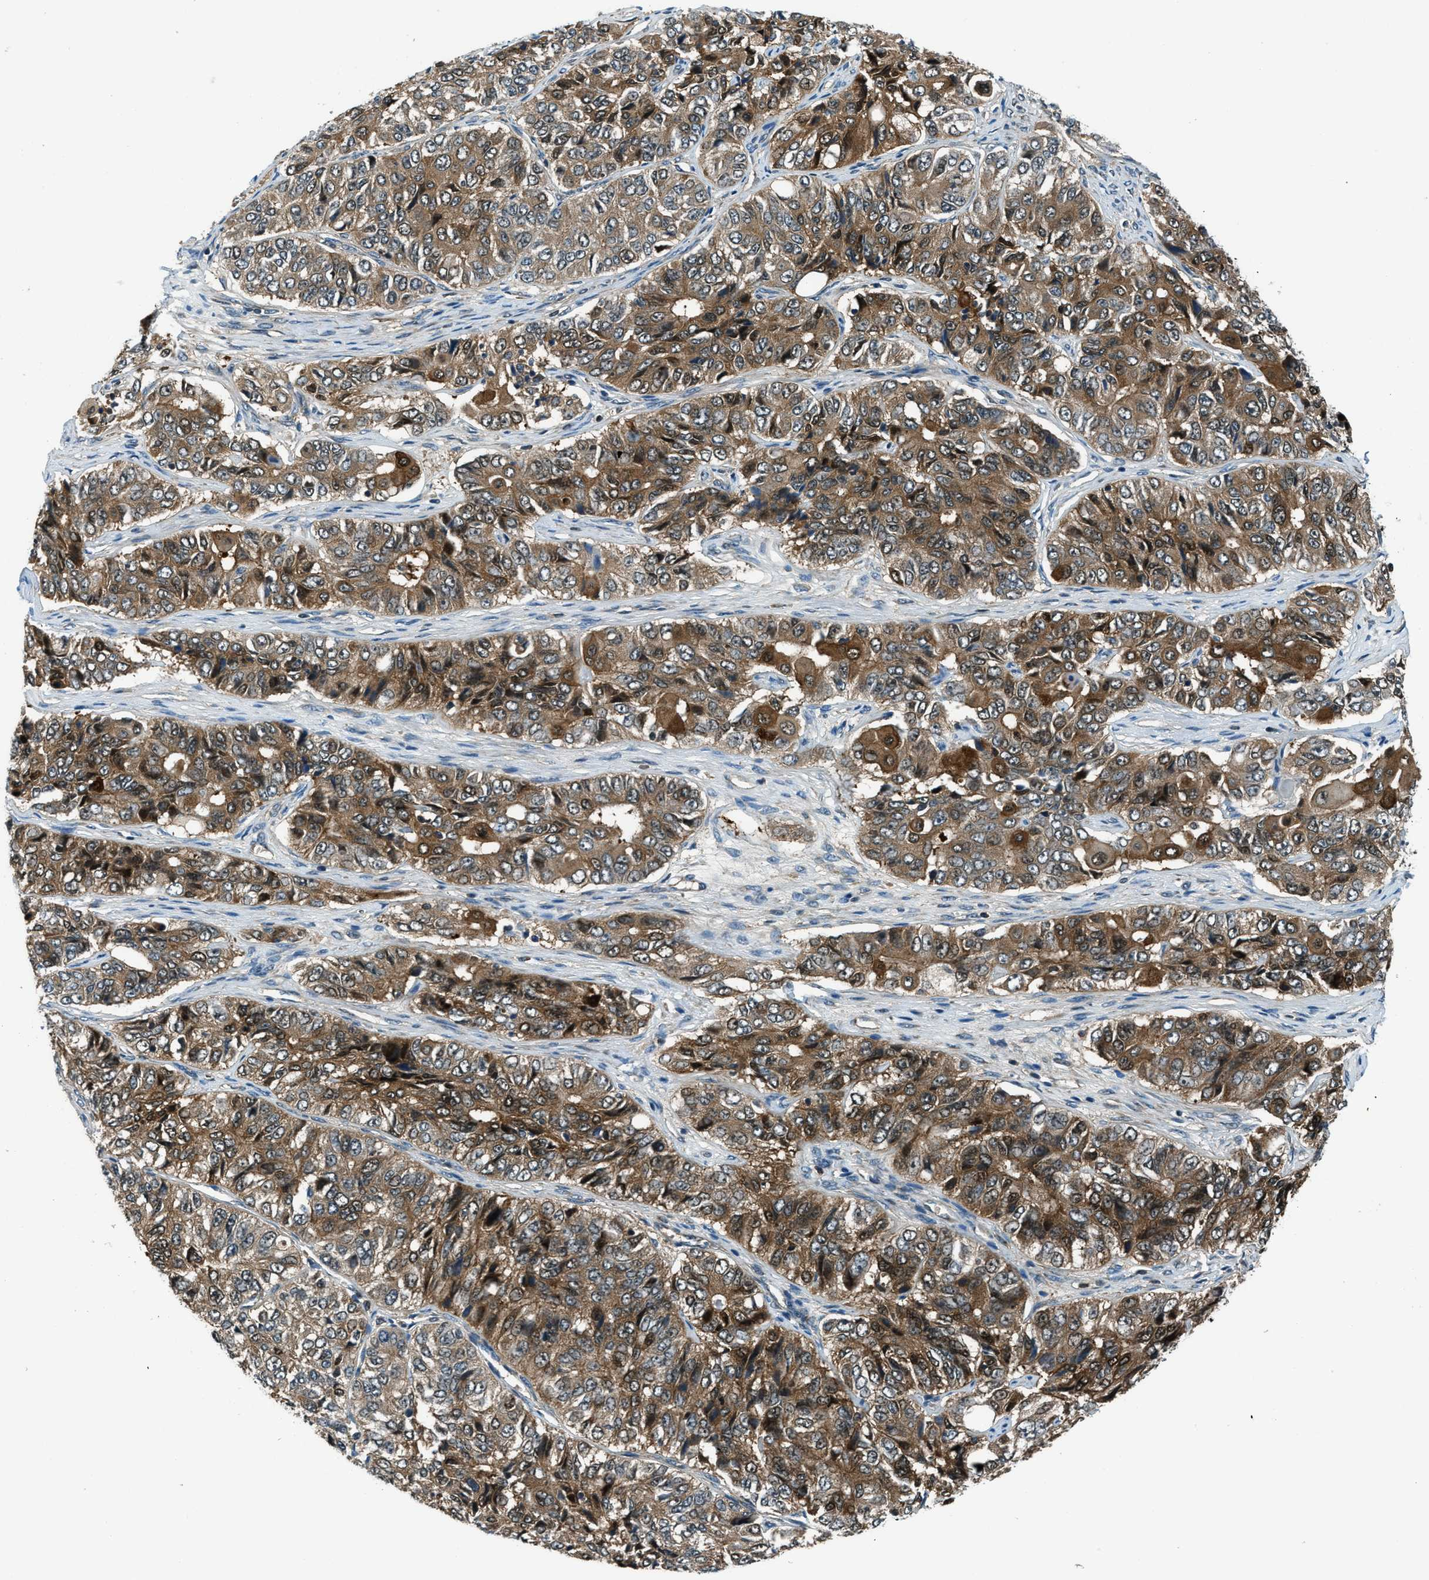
{"staining": {"intensity": "moderate", "quantity": ">75%", "location": "cytoplasmic/membranous"}, "tissue": "ovarian cancer", "cell_type": "Tumor cells", "image_type": "cancer", "snomed": [{"axis": "morphology", "description": "Carcinoma, endometroid"}, {"axis": "topography", "description": "Ovary"}], "caption": "Immunohistochemistry (IHC) histopathology image of neoplastic tissue: endometroid carcinoma (ovarian) stained using immunohistochemistry (IHC) shows medium levels of moderate protein expression localized specifically in the cytoplasmic/membranous of tumor cells, appearing as a cytoplasmic/membranous brown color.", "gene": "HEBP2", "patient": {"sex": "female", "age": 51}}